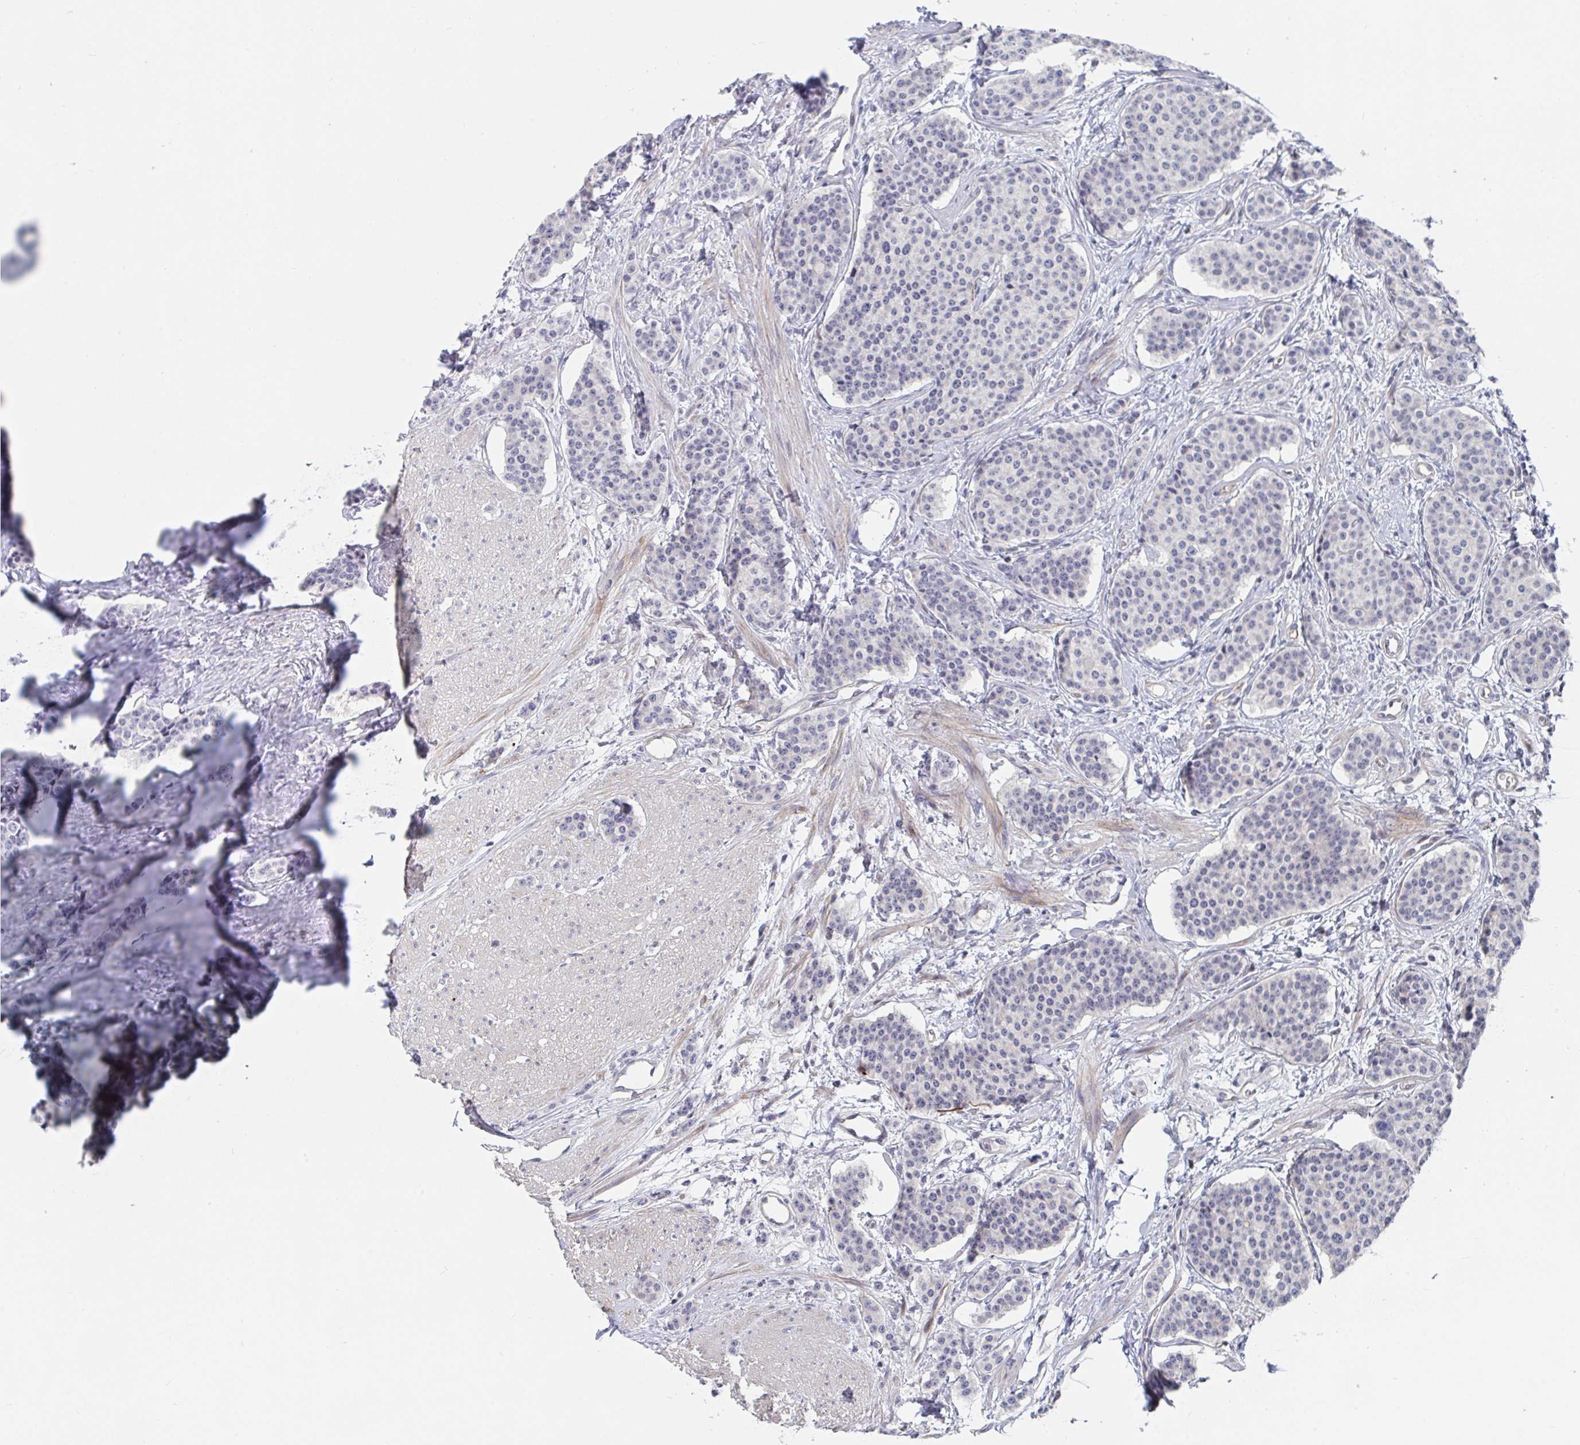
{"staining": {"intensity": "negative", "quantity": "none", "location": "none"}, "tissue": "carcinoid", "cell_type": "Tumor cells", "image_type": "cancer", "snomed": [{"axis": "morphology", "description": "Carcinoid, malignant, NOS"}, {"axis": "topography", "description": "Small intestine"}], "caption": "Immunohistochemical staining of carcinoid shows no significant expression in tumor cells.", "gene": "FAM156B", "patient": {"sex": "female", "age": 64}}